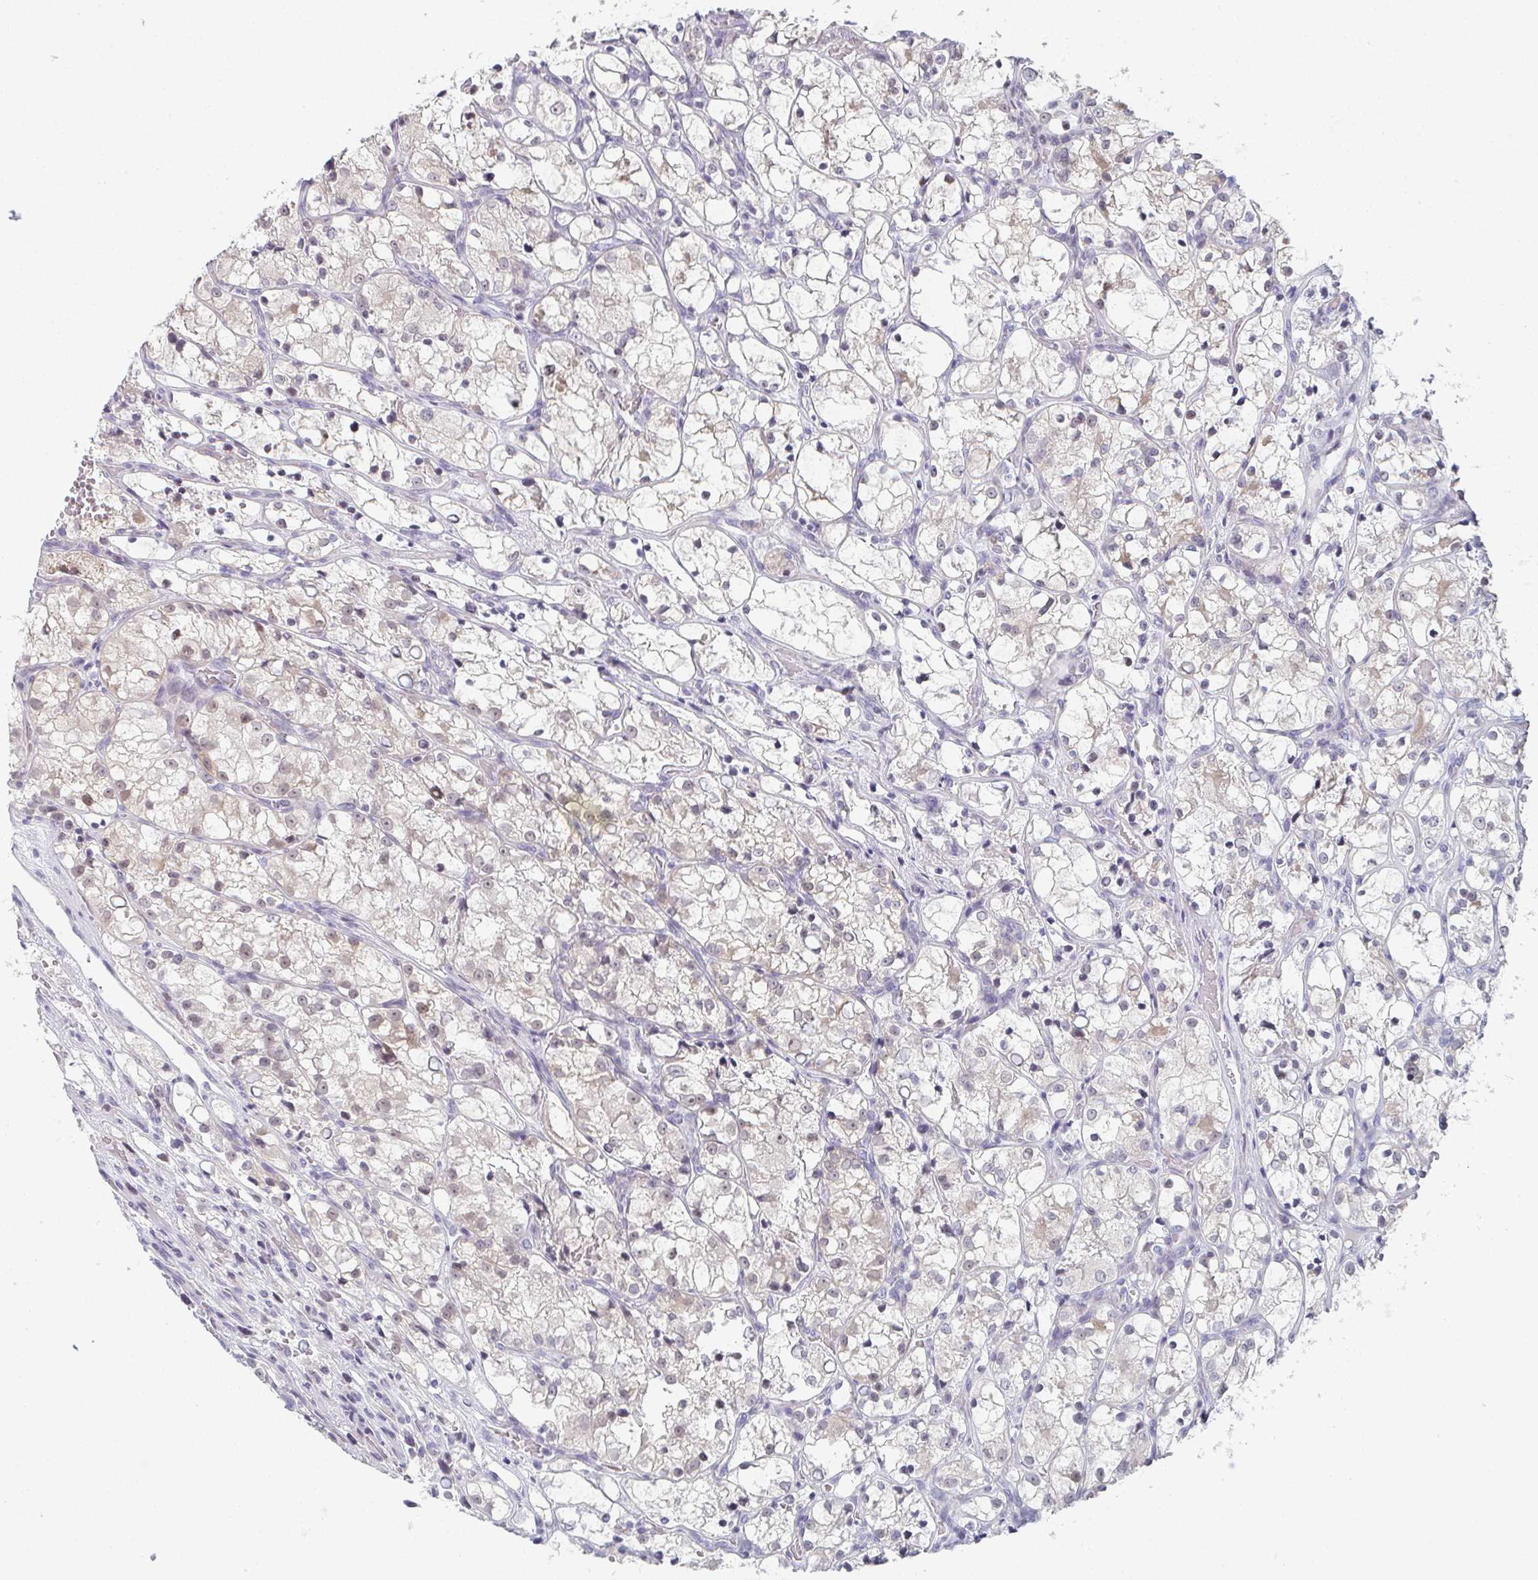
{"staining": {"intensity": "negative", "quantity": "none", "location": "none"}, "tissue": "renal cancer", "cell_type": "Tumor cells", "image_type": "cancer", "snomed": [{"axis": "morphology", "description": "Adenocarcinoma, NOS"}, {"axis": "topography", "description": "Kidney"}], "caption": "Protein analysis of adenocarcinoma (renal) reveals no significant expression in tumor cells.", "gene": "PYCR3", "patient": {"sex": "female", "age": 69}}